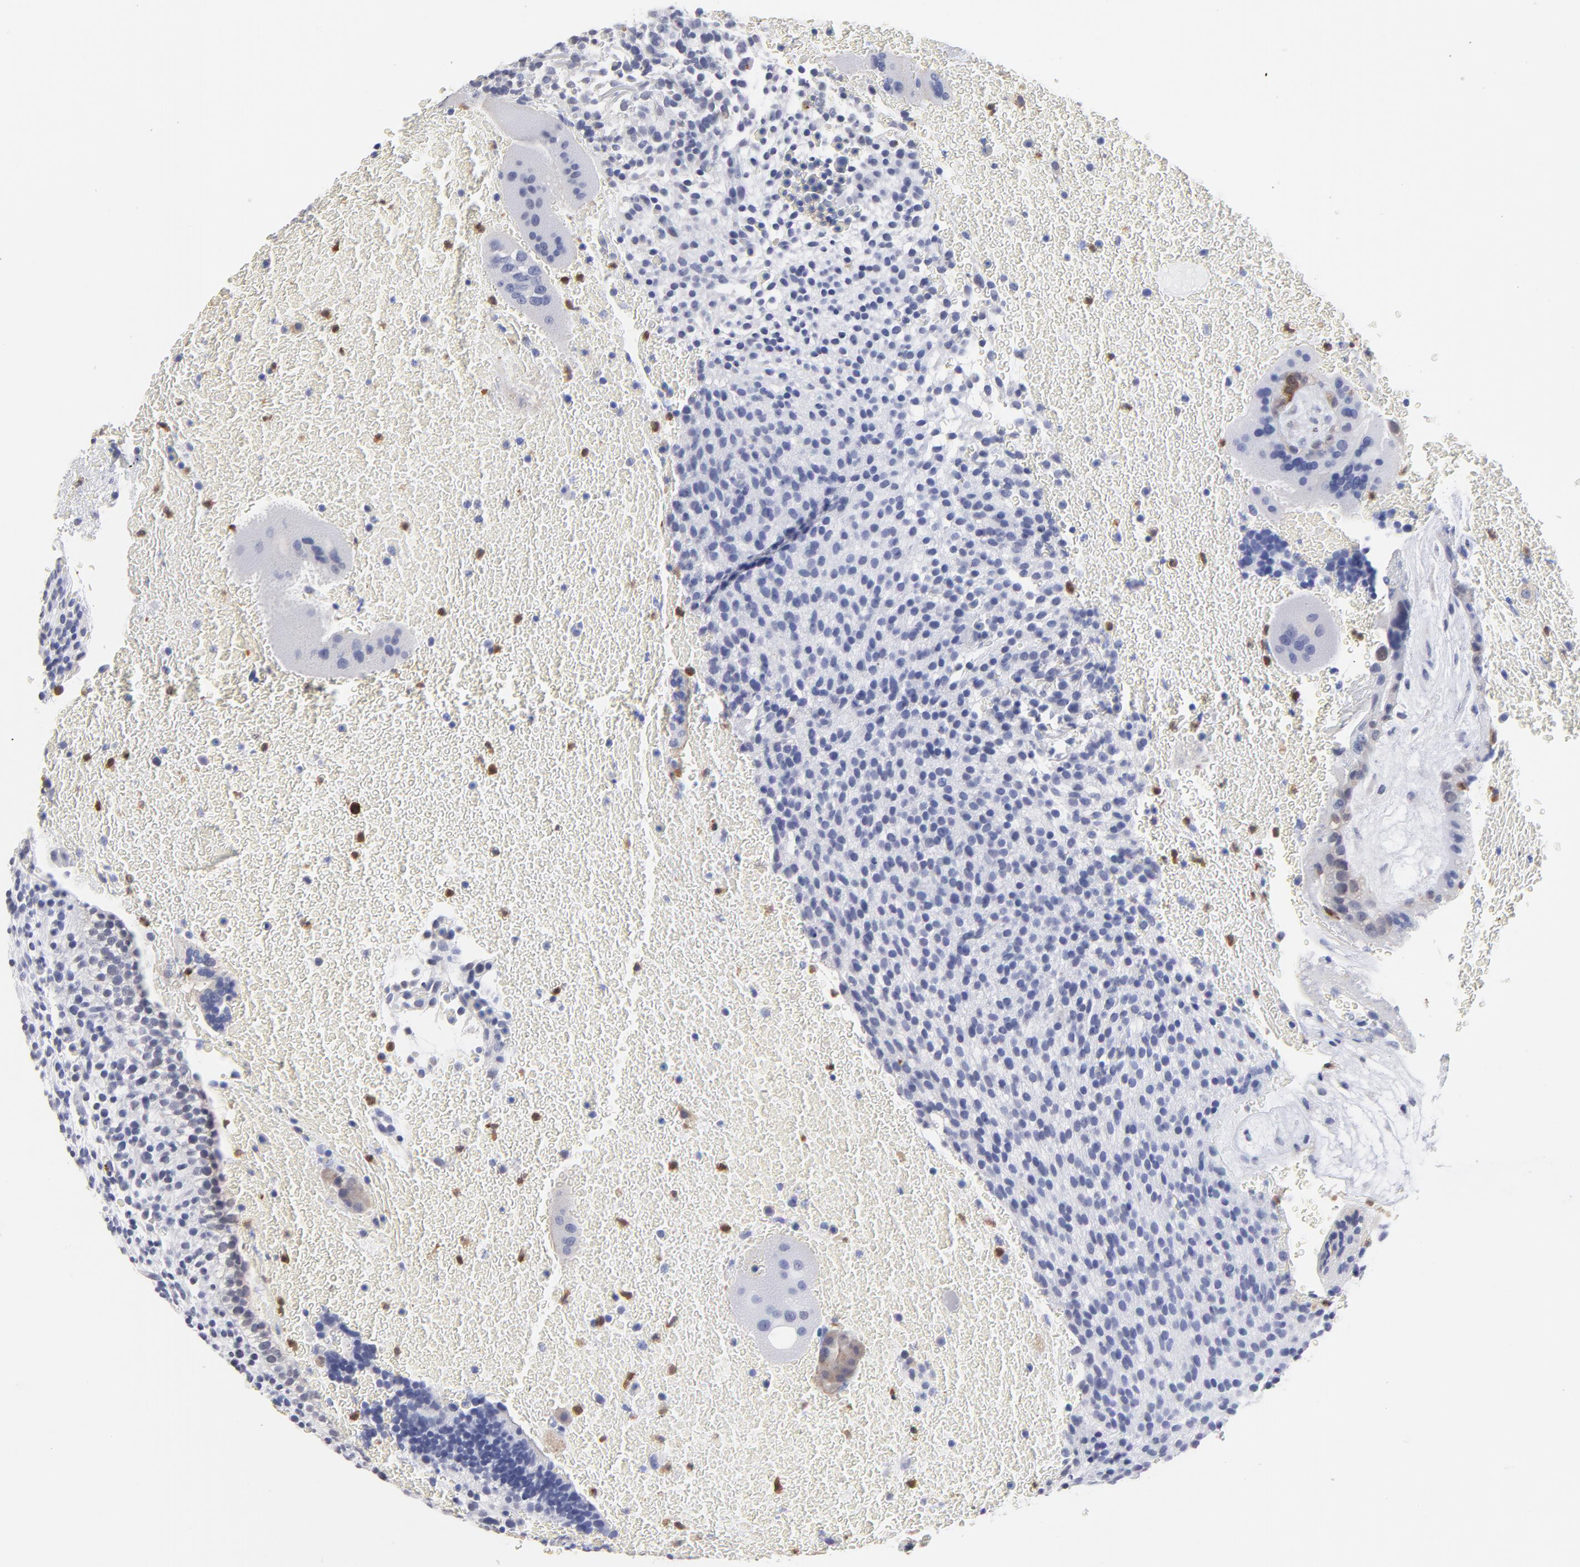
{"staining": {"intensity": "weak", "quantity": "<25%", "location": "cytoplasmic/membranous,nuclear"}, "tissue": "placenta", "cell_type": "Decidual cells", "image_type": "normal", "snomed": [{"axis": "morphology", "description": "Normal tissue, NOS"}, {"axis": "topography", "description": "Placenta"}], "caption": "The micrograph shows no significant staining in decidual cells of placenta.", "gene": "SMARCA1", "patient": {"sex": "female", "age": 19}}